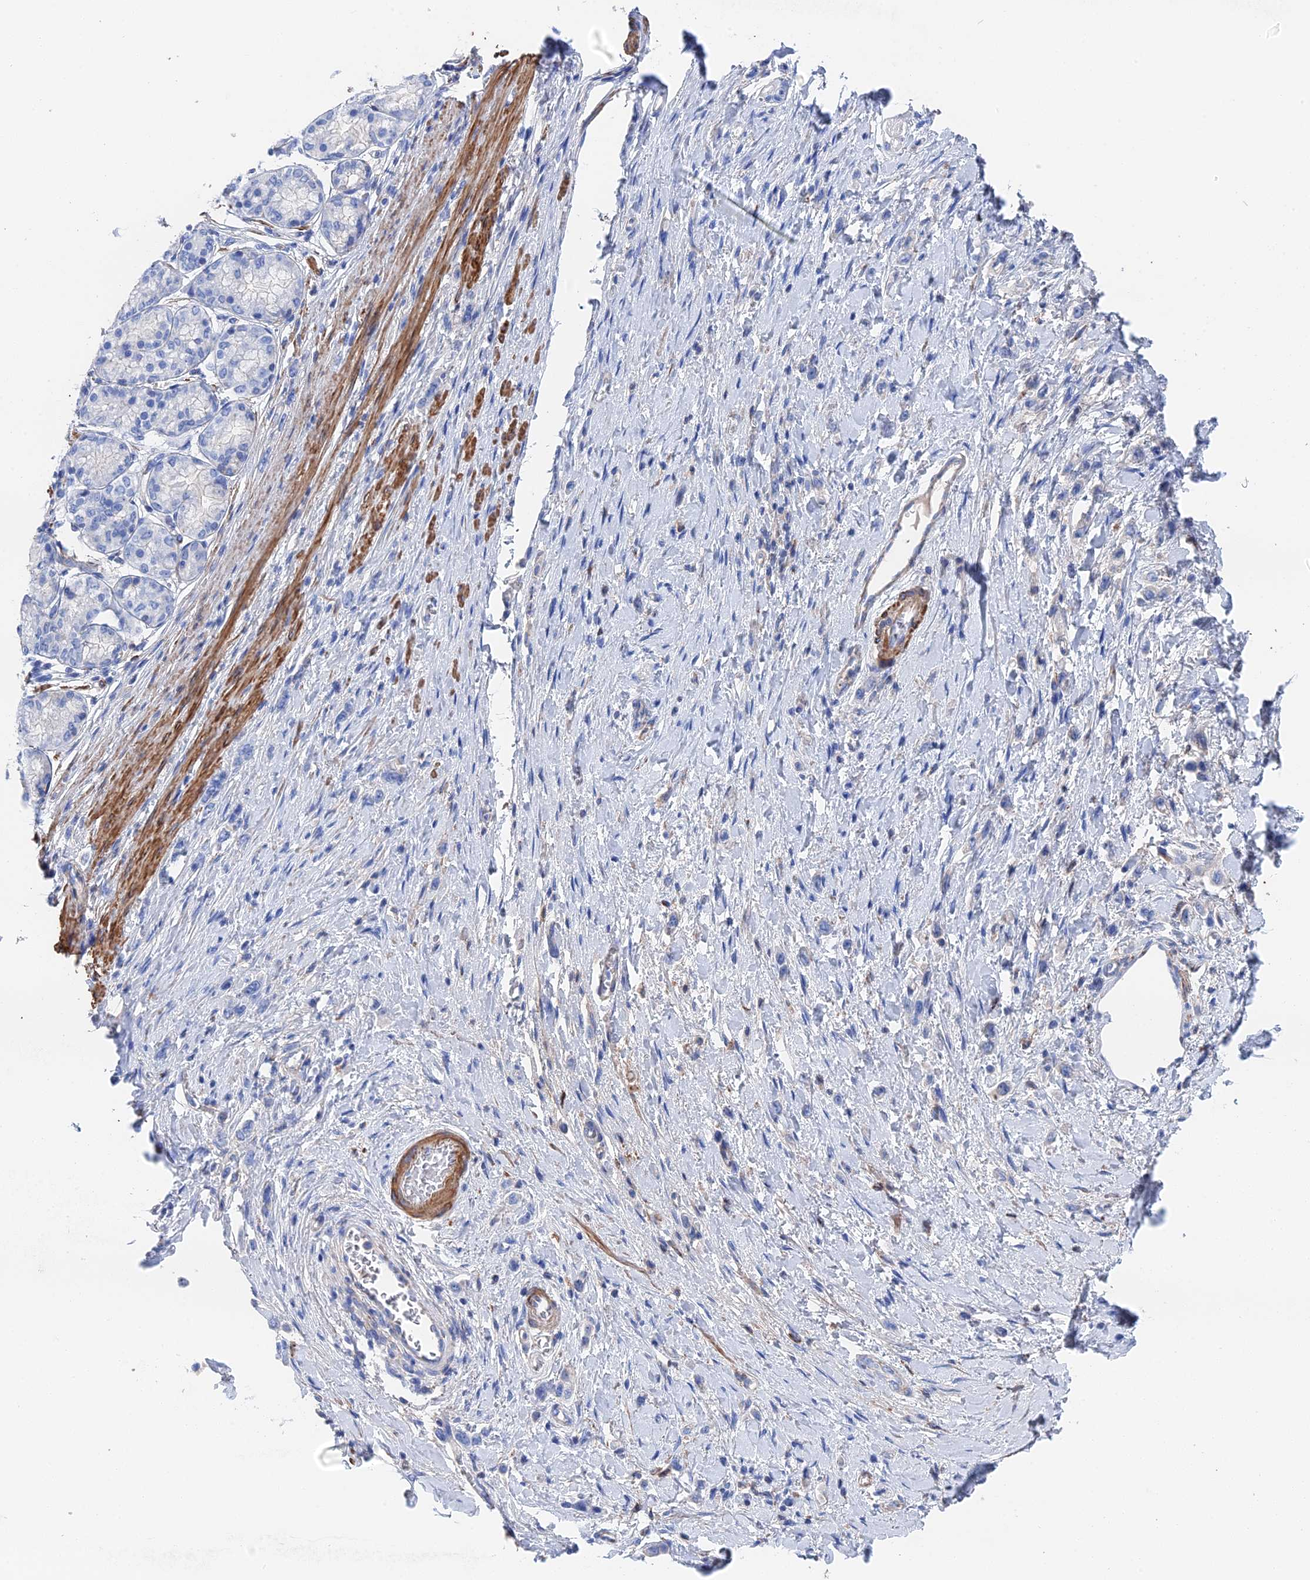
{"staining": {"intensity": "negative", "quantity": "none", "location": "none"}, "tissue": "stomach cancer", "cell_type": "Tumor cells", "image_type": "cancer", "snomed": [{"axis": "morphology", "description": "Adenocarcinoma, NOS"}, {"axis": "topography", "description": "Stomach"}], "caption": "A high-resolution micrograph shows IHC staining of stomach adenocarcinoma, which displays no significant expression in tumor cells.", "gene": "STRA6", "patient": {"sex": "female", "age": 65}}